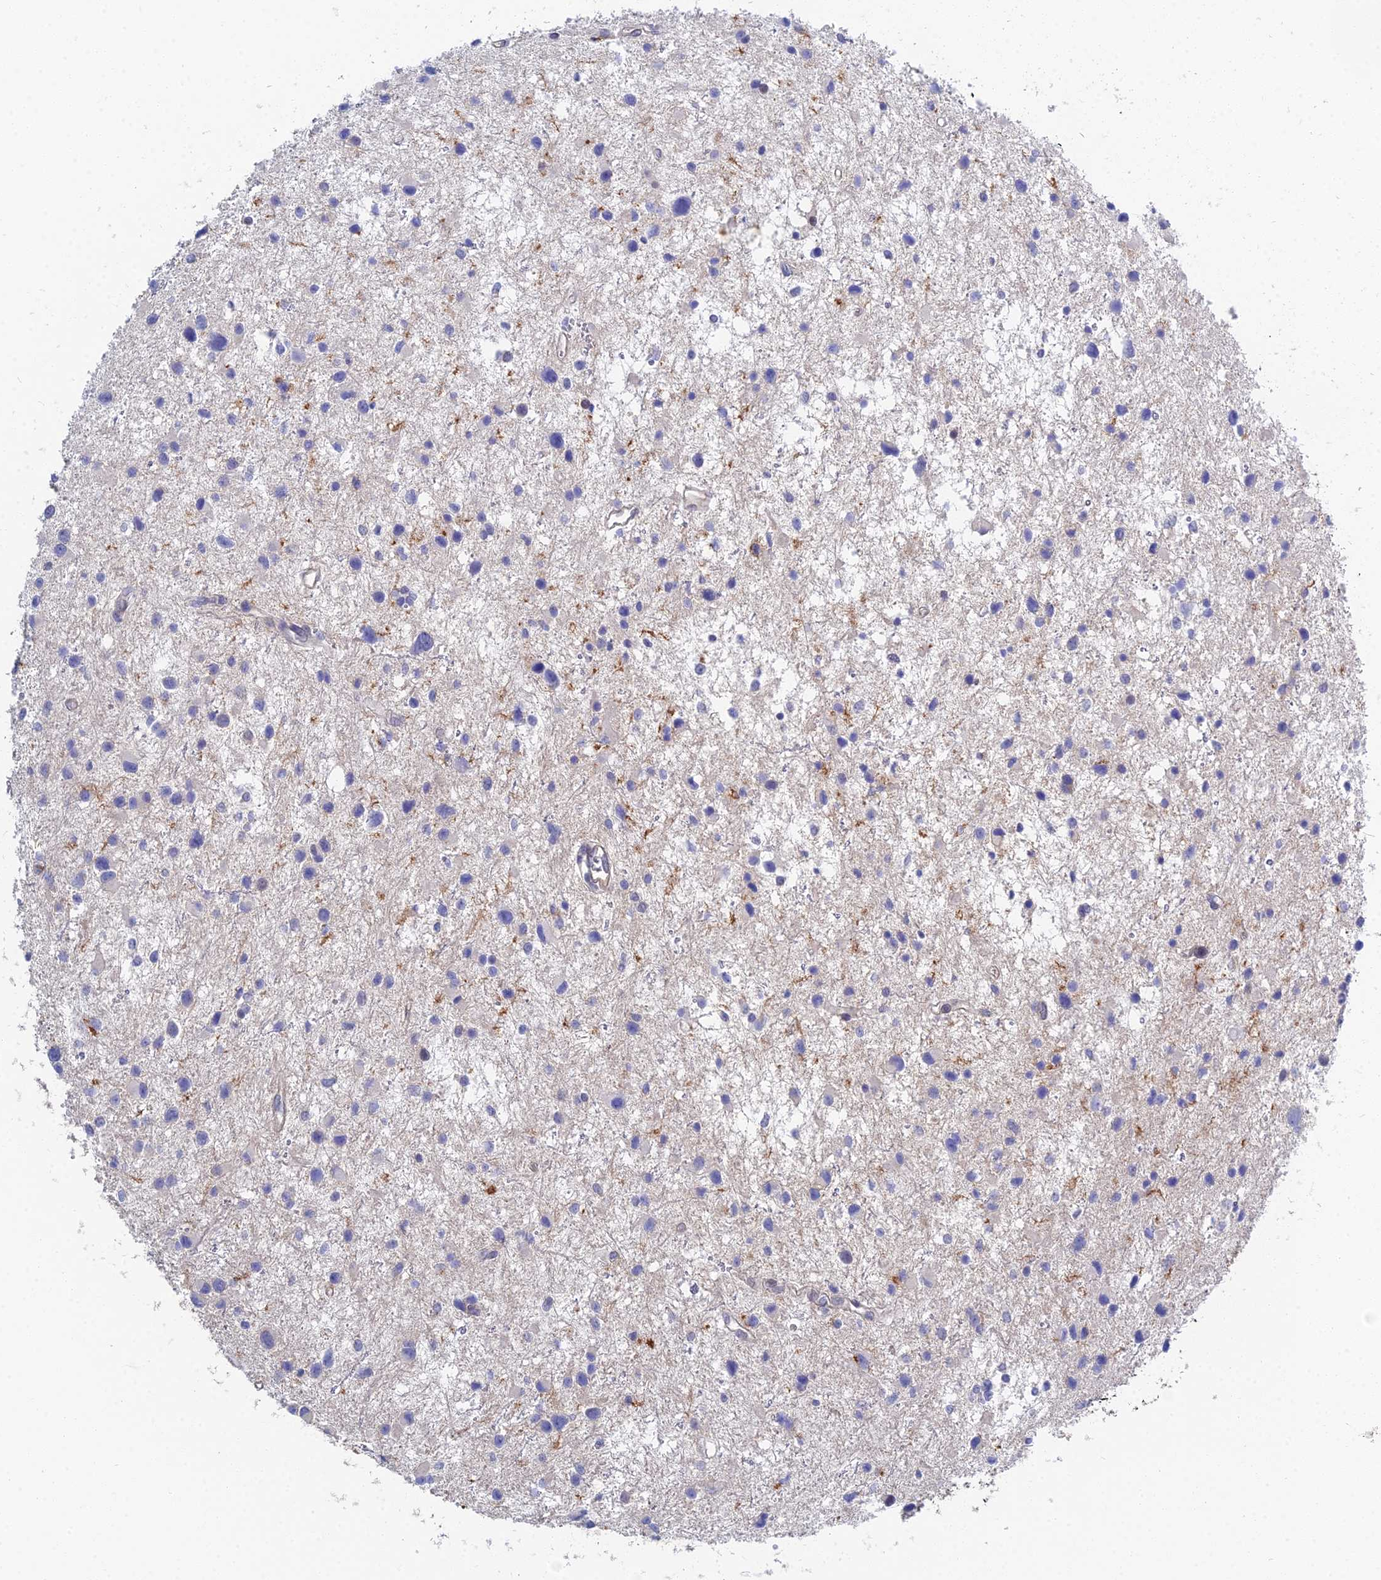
{"staining": {"intensity": "negative", "quantity": "none", "location": "none"}, "tissue": "glioma", "cell_type": "Tumor cells", "image_type": "cancer", "snomed": [{"axis": "morphology", "description": "Glioma, malignant, Low grade"}, {"axis": "topography", "description": "Brain"}], "caption": "Malignant glioma (low-grade) was stained to show a protein in brown. There is no significant expression in tumor cells. (DAB (3,3'-diaminobenzidine) immunohistochemistry, high magnification).", "gene": "DNAH14", "patient": {"sex": "female", "age": 32}}